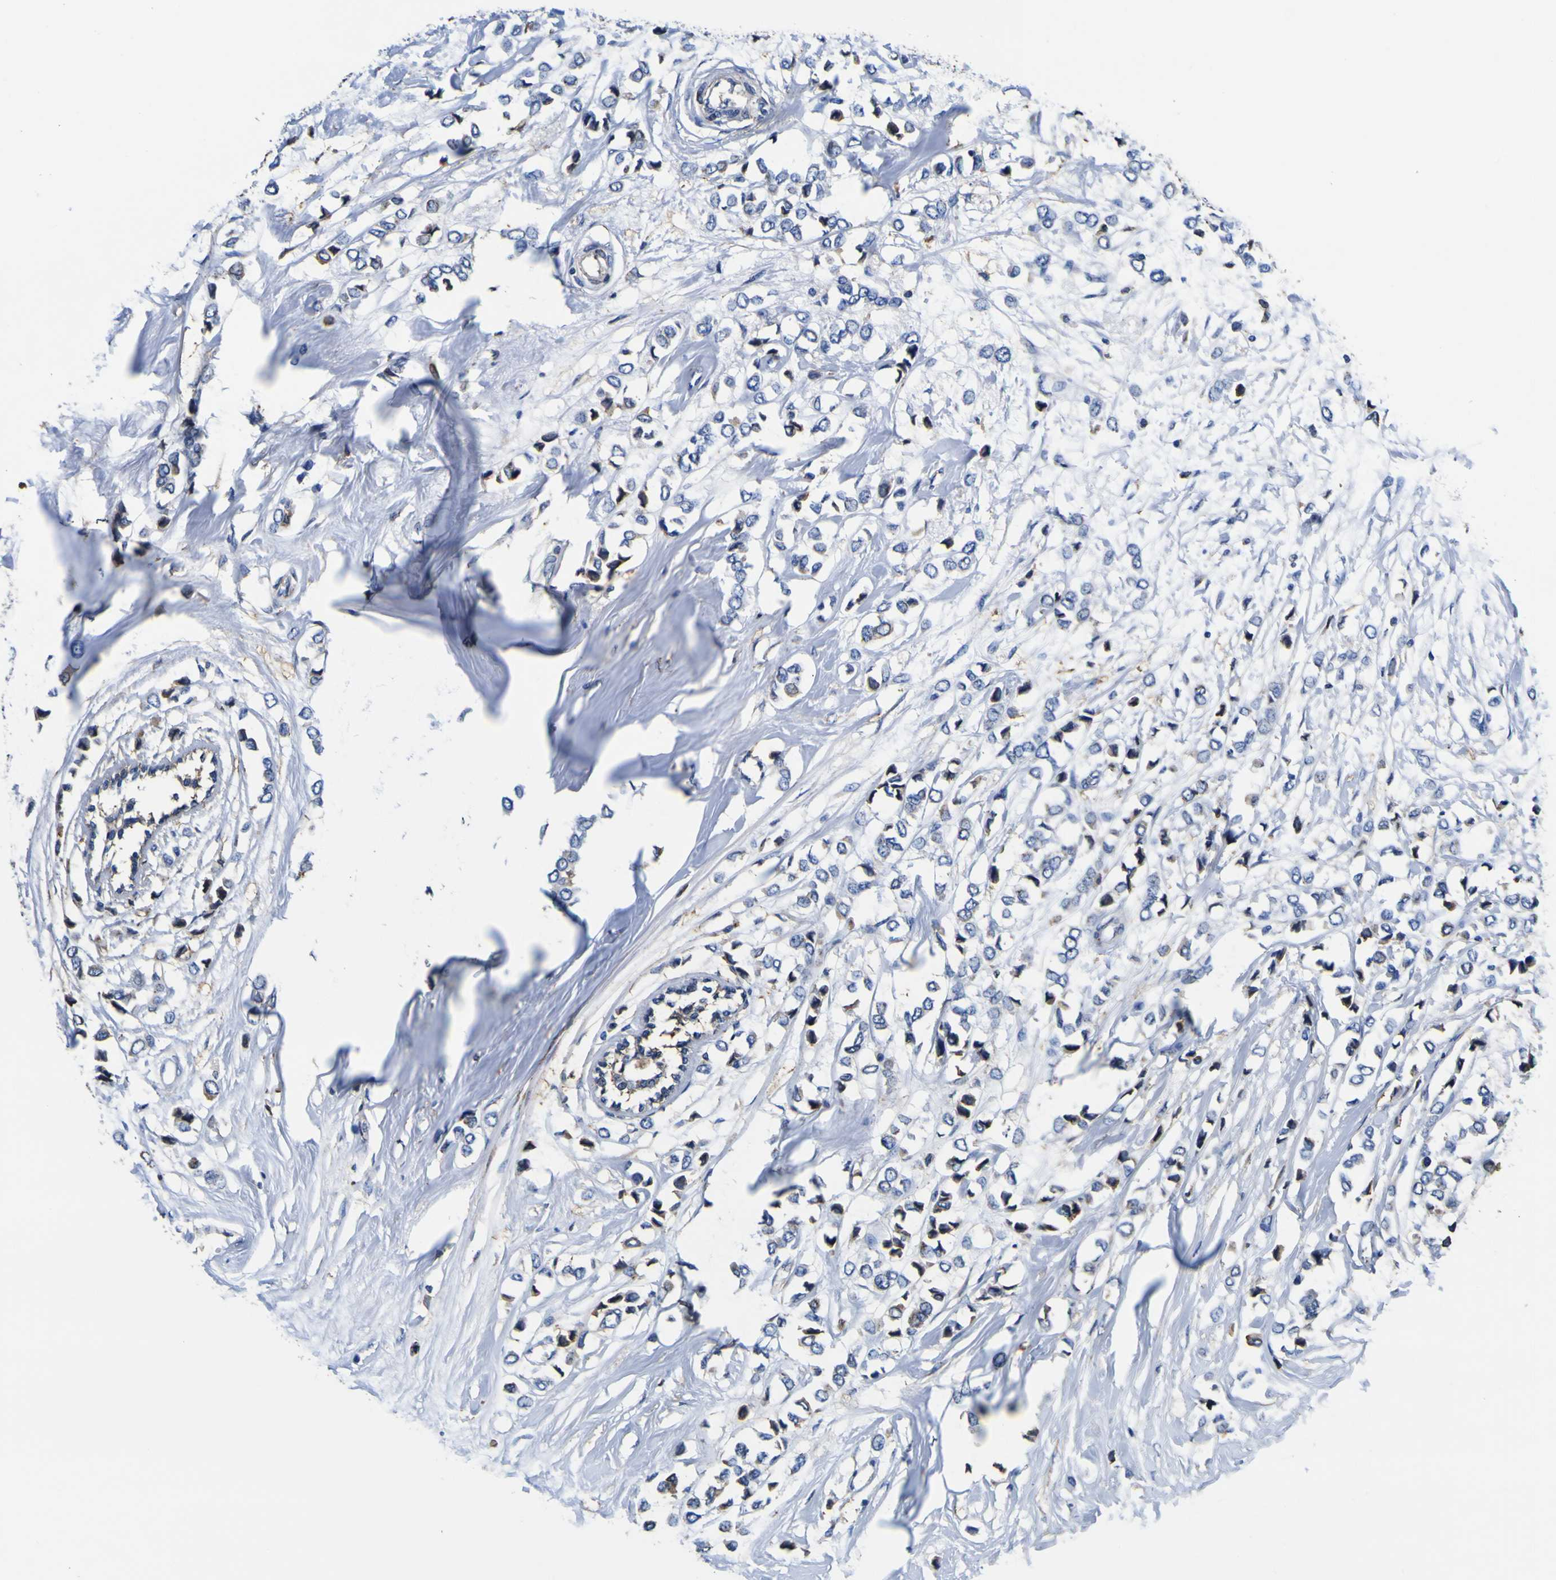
{"staining": {"intensity": "moderate", "quantity": "25%-75%", "location": "cytoplasmic/membranous"}, "tissue": "breast cancer", "cell_type": "Tumor cells", "image_type": "cancer", "snomed": [{"axis": "morphology", "description": "Lobular carcinoma"}, {"axis": "topography", "description": "Breast"}], "caption": "Protein analysis of lobular carcinoma (breast) tissue demonstrates moderate cytoplasmic/membranous expression in approximately 25%-75% of tumor cells. The protein is shown in brown color, while the nuclei are stained blue.", "gene": "PXDN", "patient": {"sex": "female", "age": 51}}